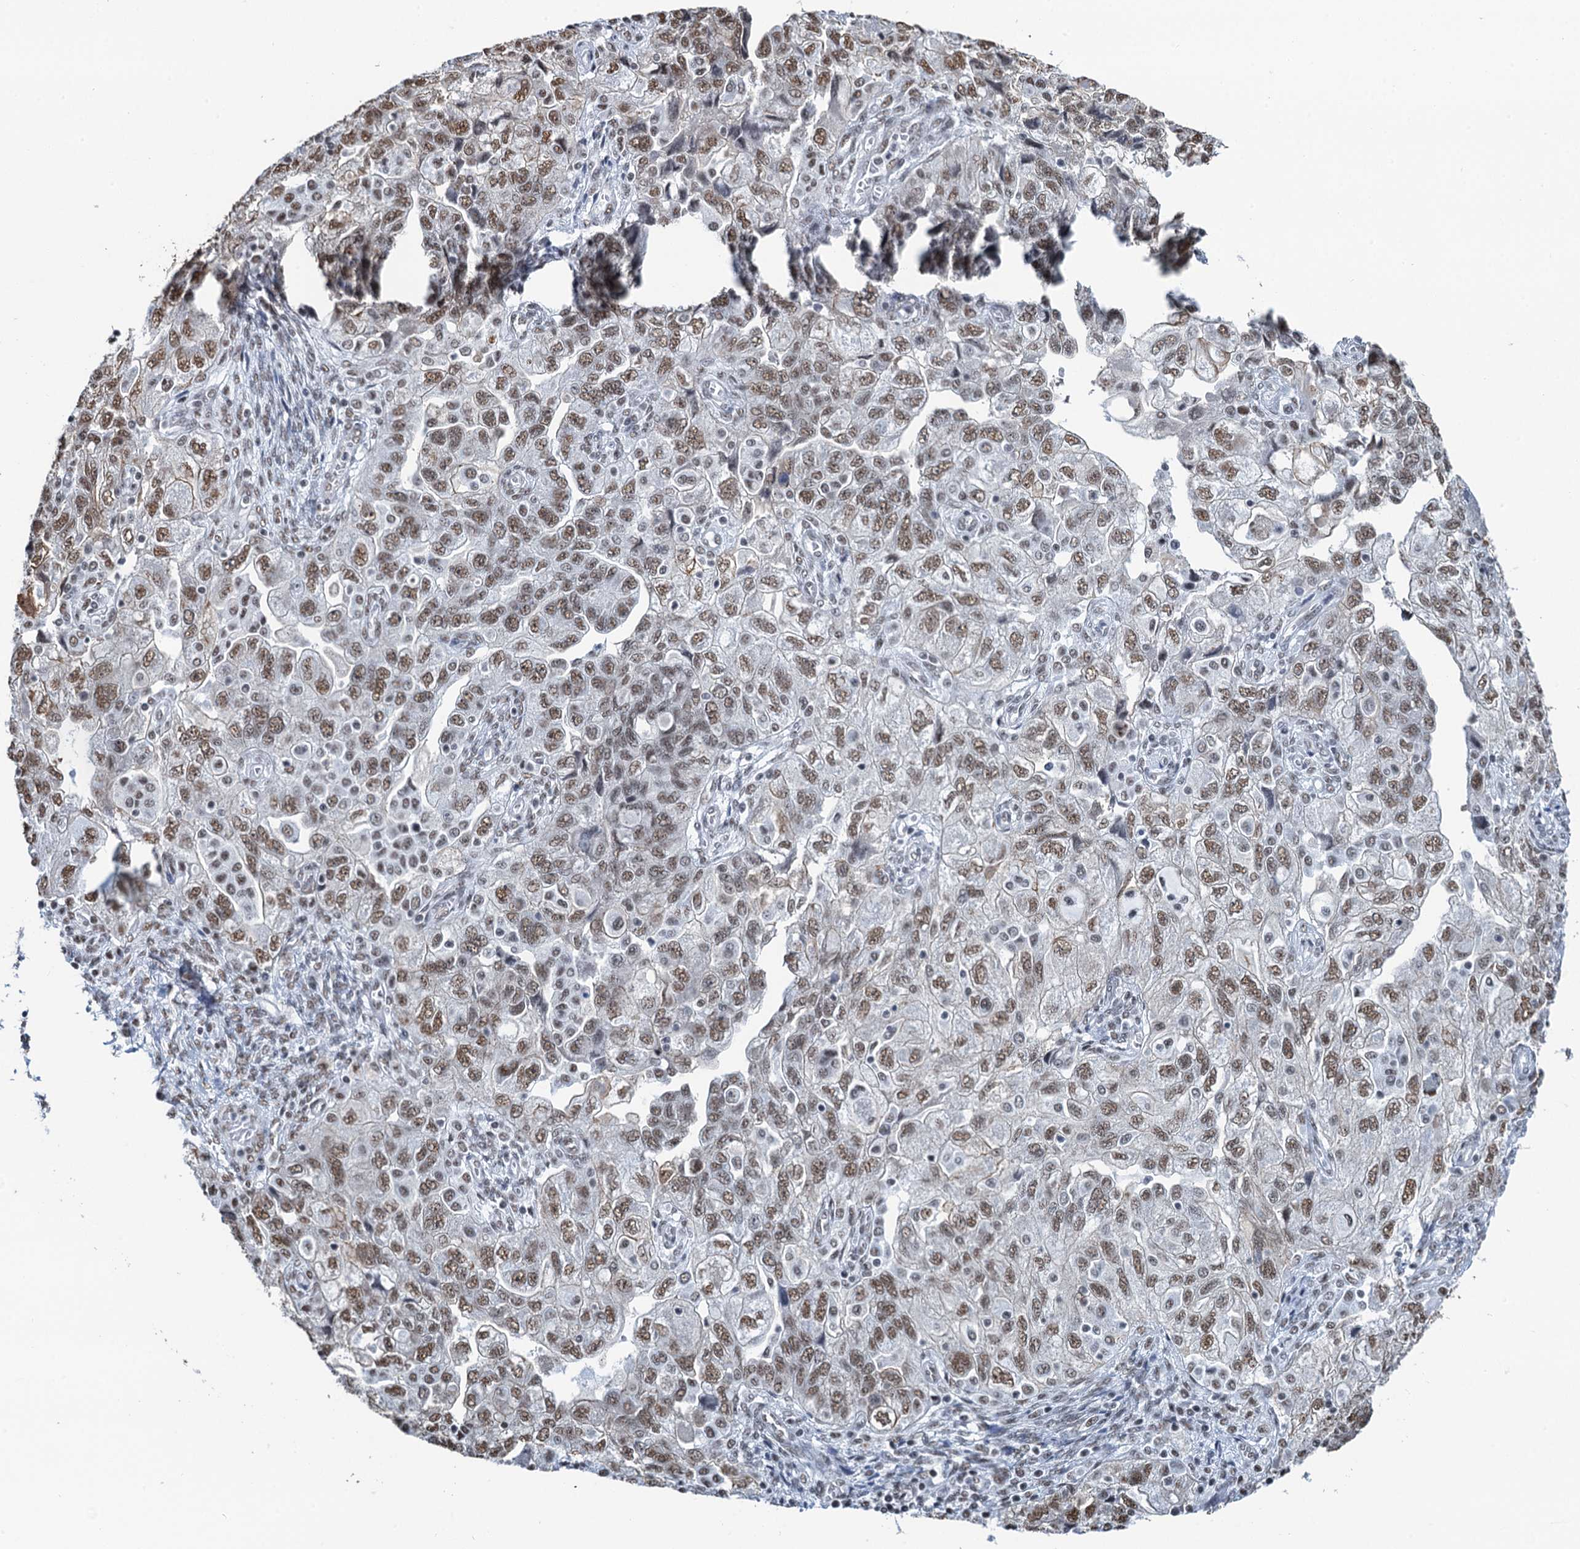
{"staining": {"intensity": "moderate", "quantity": ">75%", "location": "nuclear"}, "tissue": "ovarian cancer", "cell_type": "Tumor cells", "image_type": "cancer", "snomed": [{"axis": "morphology", "description": "Carcinoma, NOS"}, {"axis": "morphology", "description": "Cystadenocarcinoma, serous, NOS"}, {"axis": "topography", "description": "Ovary"}], "caption": "Serous cystadenocarcinoma (ovarian) was stained to show a protein in brown. There is medium levels of moderate nuclear expression in about >75% of tumor cells. The staining was performed using DAB to visualize the protein expression in brown, while the nuclei were stained in blue with hematoxylin (Magnification: 20x).", "gene": "ZNF609", "patient": {"sex": "female", "age": 69}}